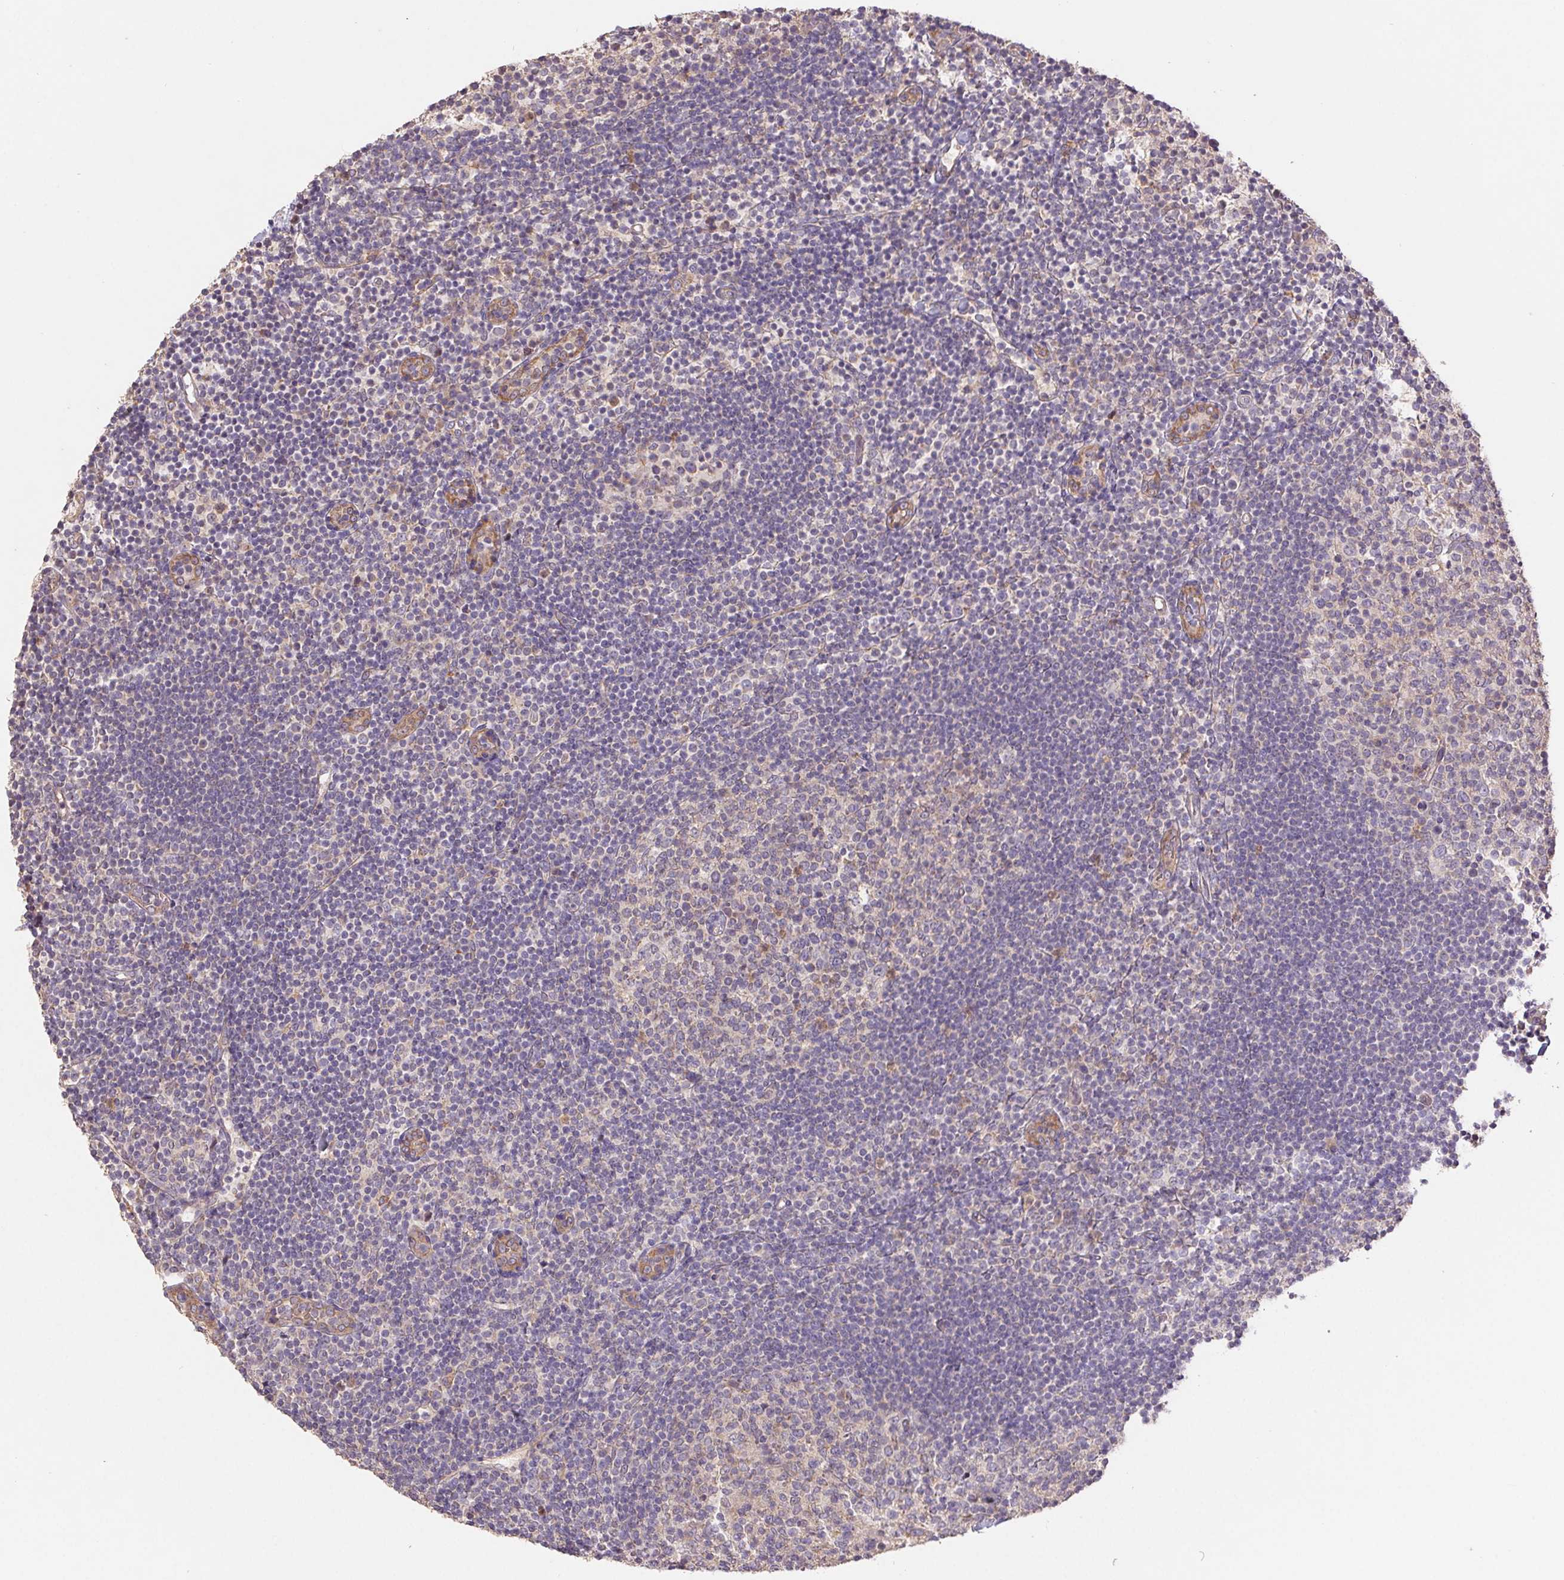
{"staining": {"intensity": "moderate", "quantity": "<25%", "location": "cytoplasmic/membranous"}, "tissue": "tonsil", "cell_type": "Germinal center cells", "image_type": "normal", "snomed": [{"axis": "morphology", "description": "Normal tissue, NOS"}, {"axis": "topography", "description": "Tonsil"}], "caption": "Human tonsil stained with a brown dye demonstrates moderate cytoplasmic/membranous positive positivity in about <25% of germinal center cells.", "gene": "RAB11A", "patient": {"sex": "female", "age": 10}}